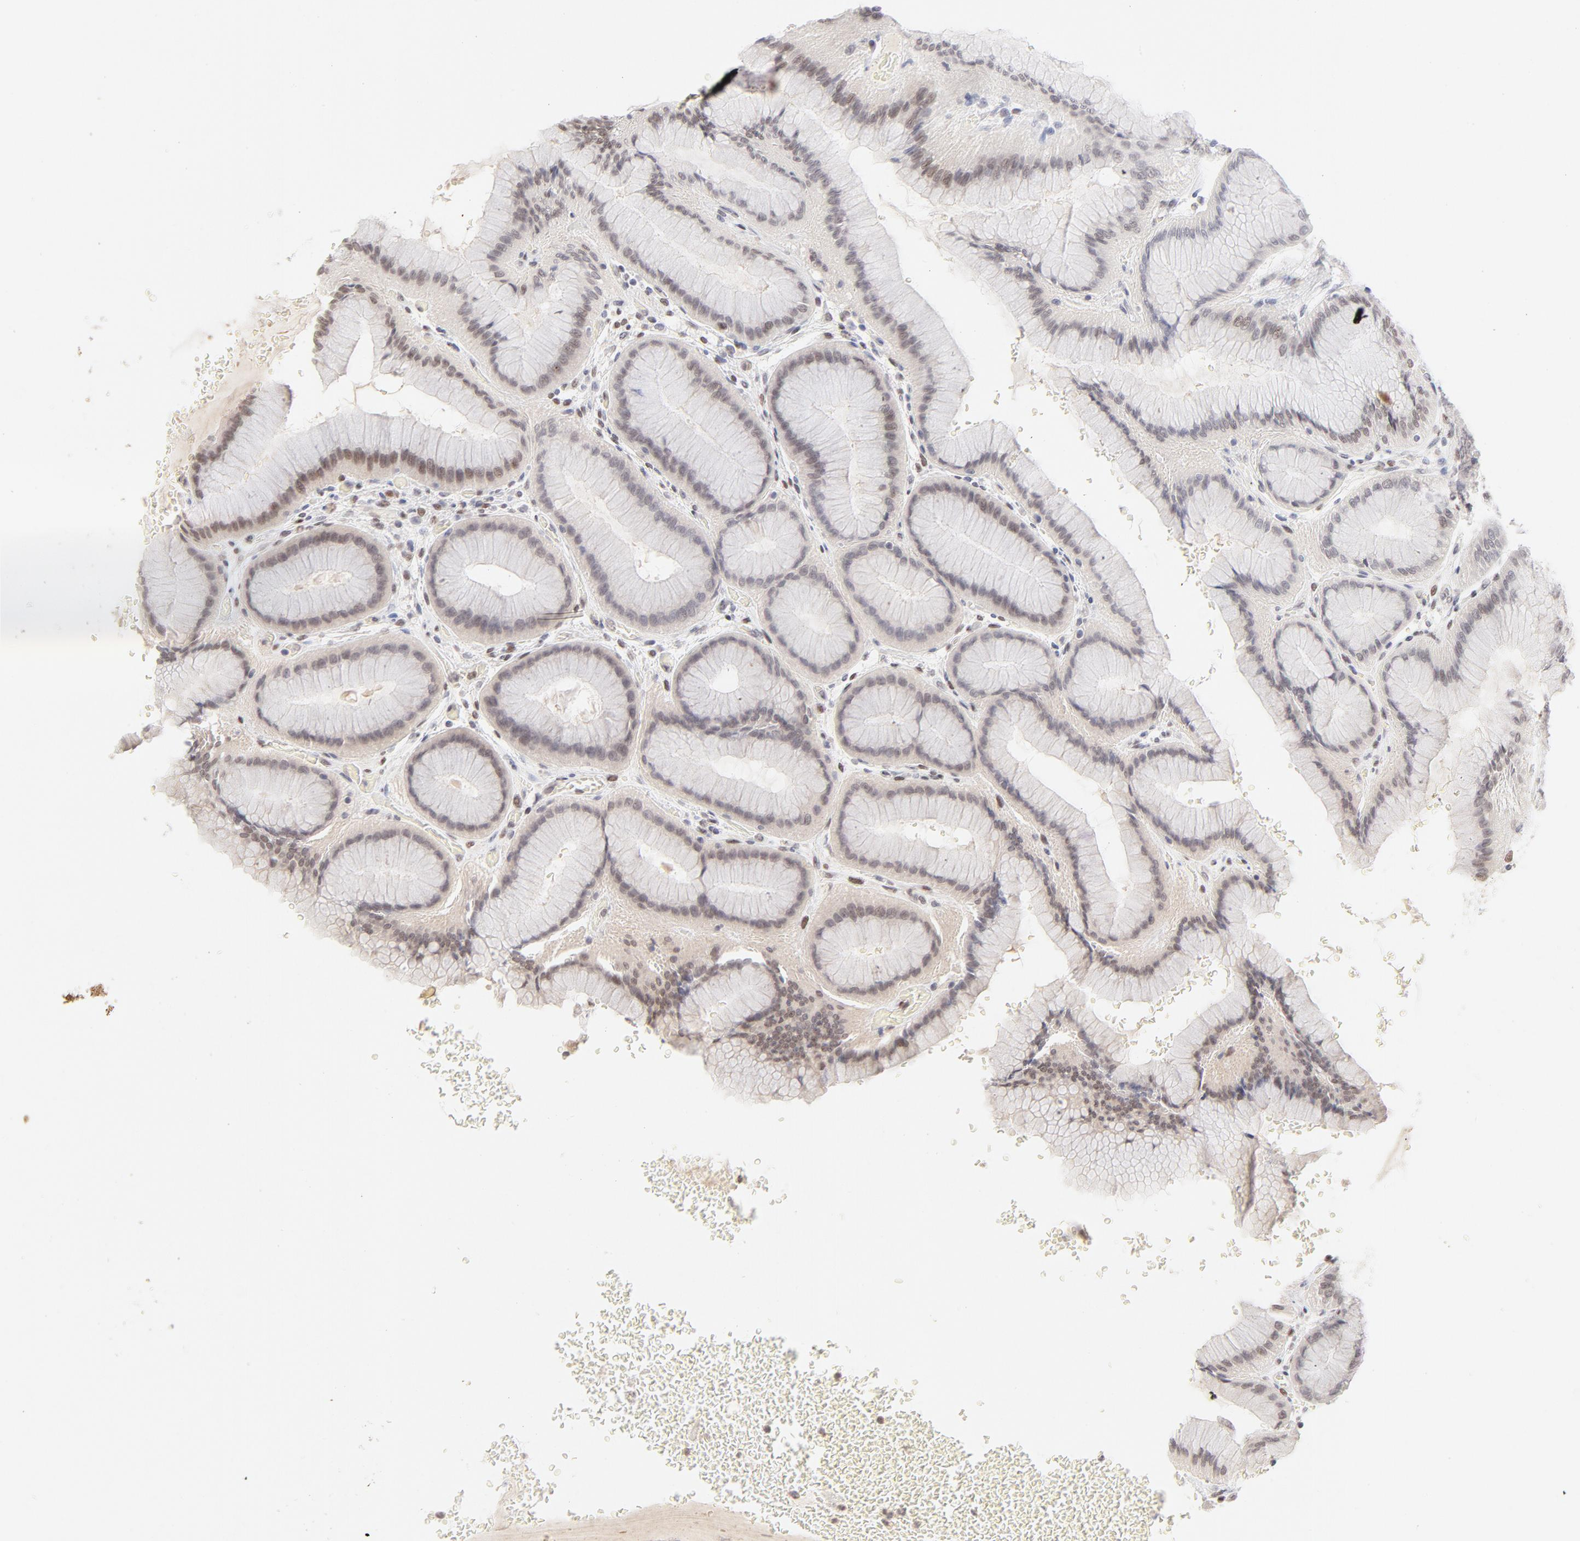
{"staining": {"intensity": "moderate", "quantity": "25%-75%", "location": "nuclear"}, "tissue": "stomach", "cell_type": "Glandular cells", "image_type": "normal", "snomed": [{"axis": "morphology", "description": "Normal tissue, NOS"}, {"axis": "morphology", "description": "Adenocarcinoma, NOS"}, {"axis": "topography", "description": "Stomach"}, {"axis": "topography", "description": "Stomach, lower"}], "caption": "A brown stain labels moderate nuclear staining of a protein in glandular cells of normal stomach.", "gene": "PBX1", "patient": {"sex": "female", "age": 65}}